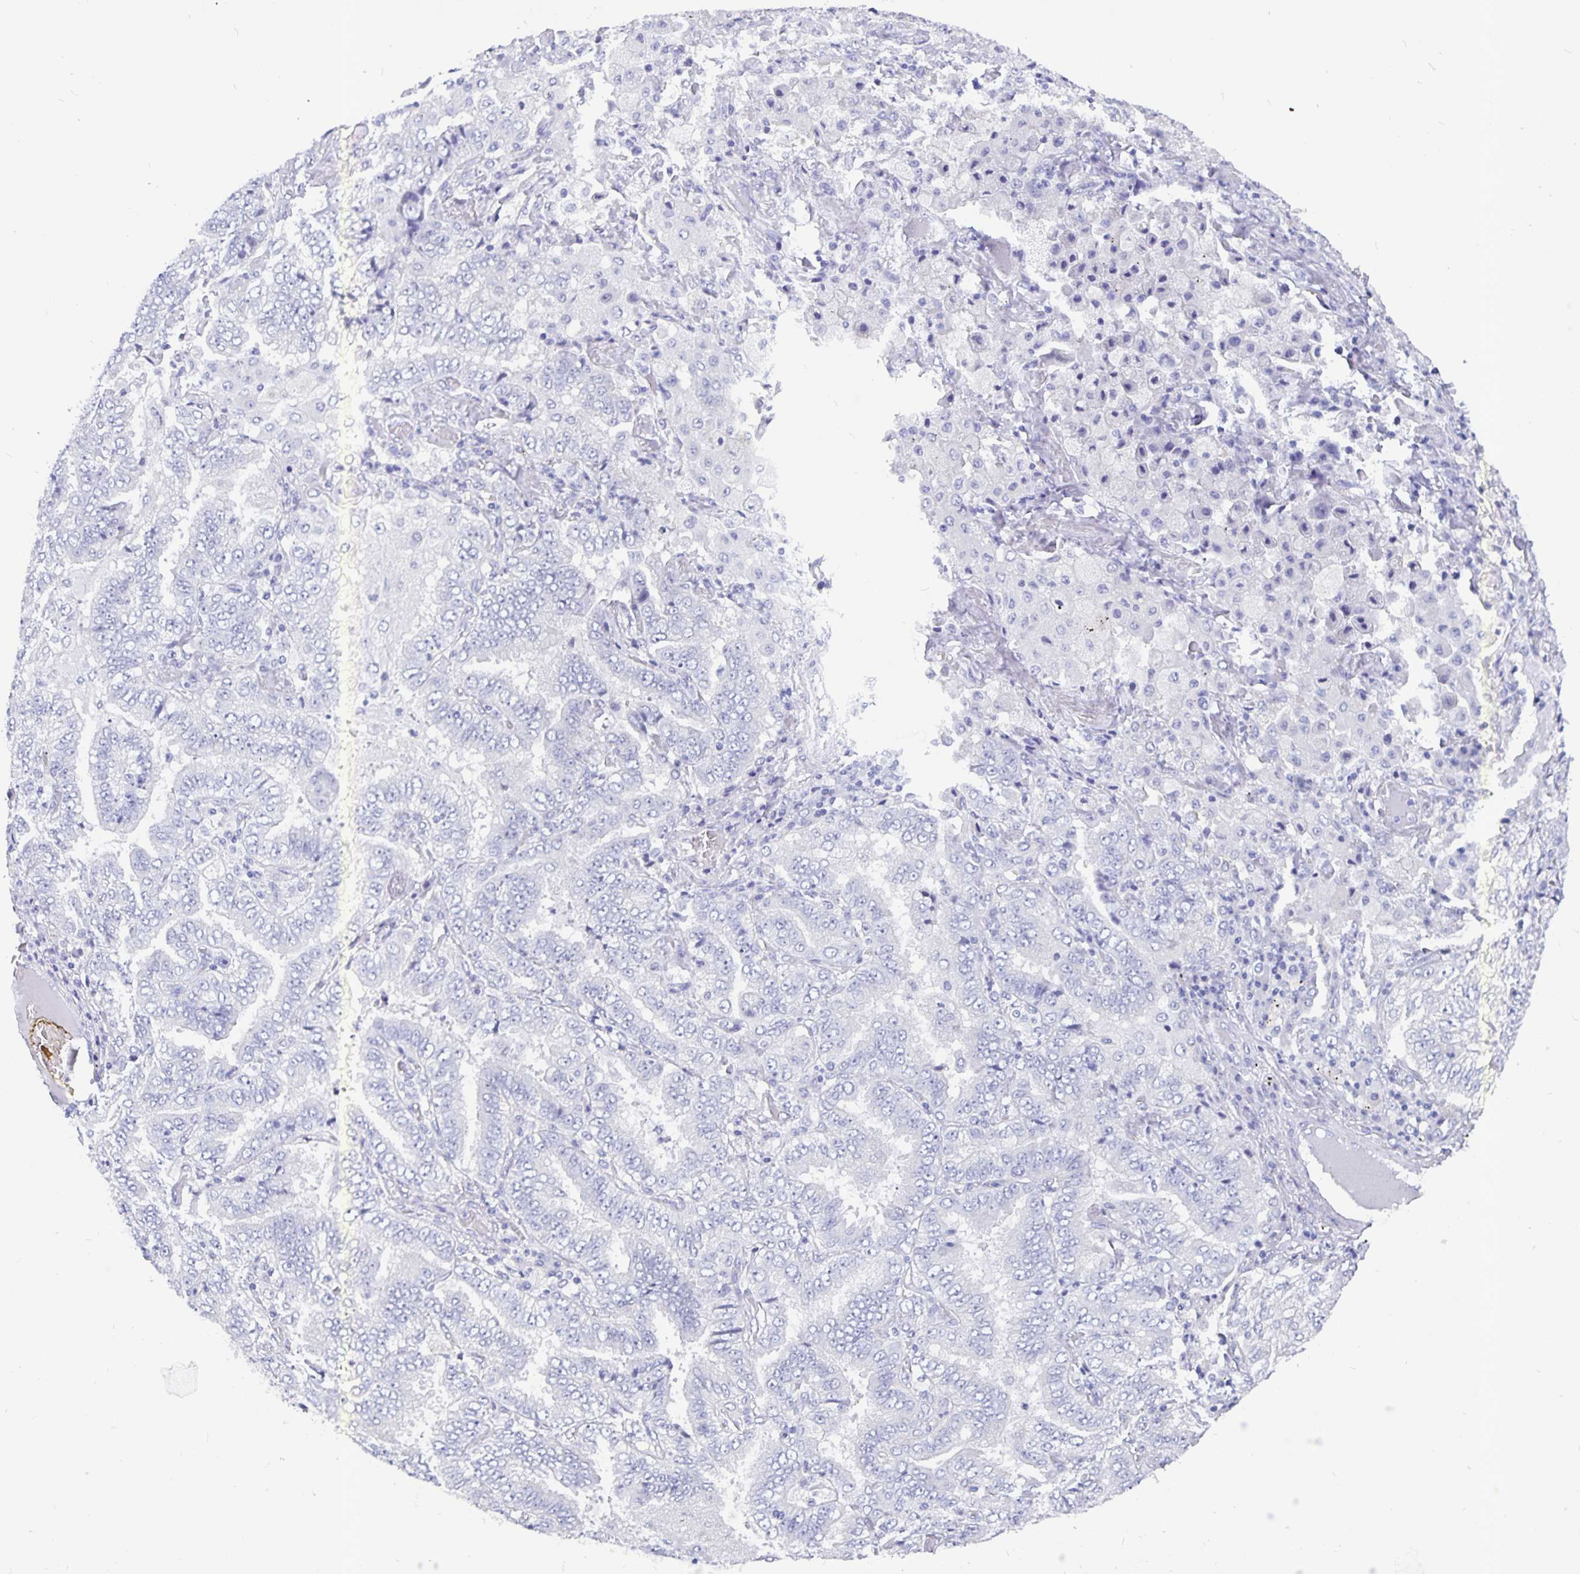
{"staining": {"intensity": "negative", "quantity": "none", "location": "none"}, "tissue": "lung cancer", "cell_type": "Tumor cells", "image_type": "cancer", "snomed": [{"axis": "morphology", "description": "Aneuploidy"}, {"axis": "morphology", "description": "Adenocarcinoma, NOS"}, {"axis": "morphology", "description": "Adenocarcinoma, metastatic, NOS"}, {"axis": "topography", "description": "Lymph node"}, {"axis": "topography", "description": "Lung"}], "caption": "Tumor cells are negative for brown protein staining in lung adenocarcinoma.", "gene": "ODF3B", "patient": {"sex": "female", "age": 48}}